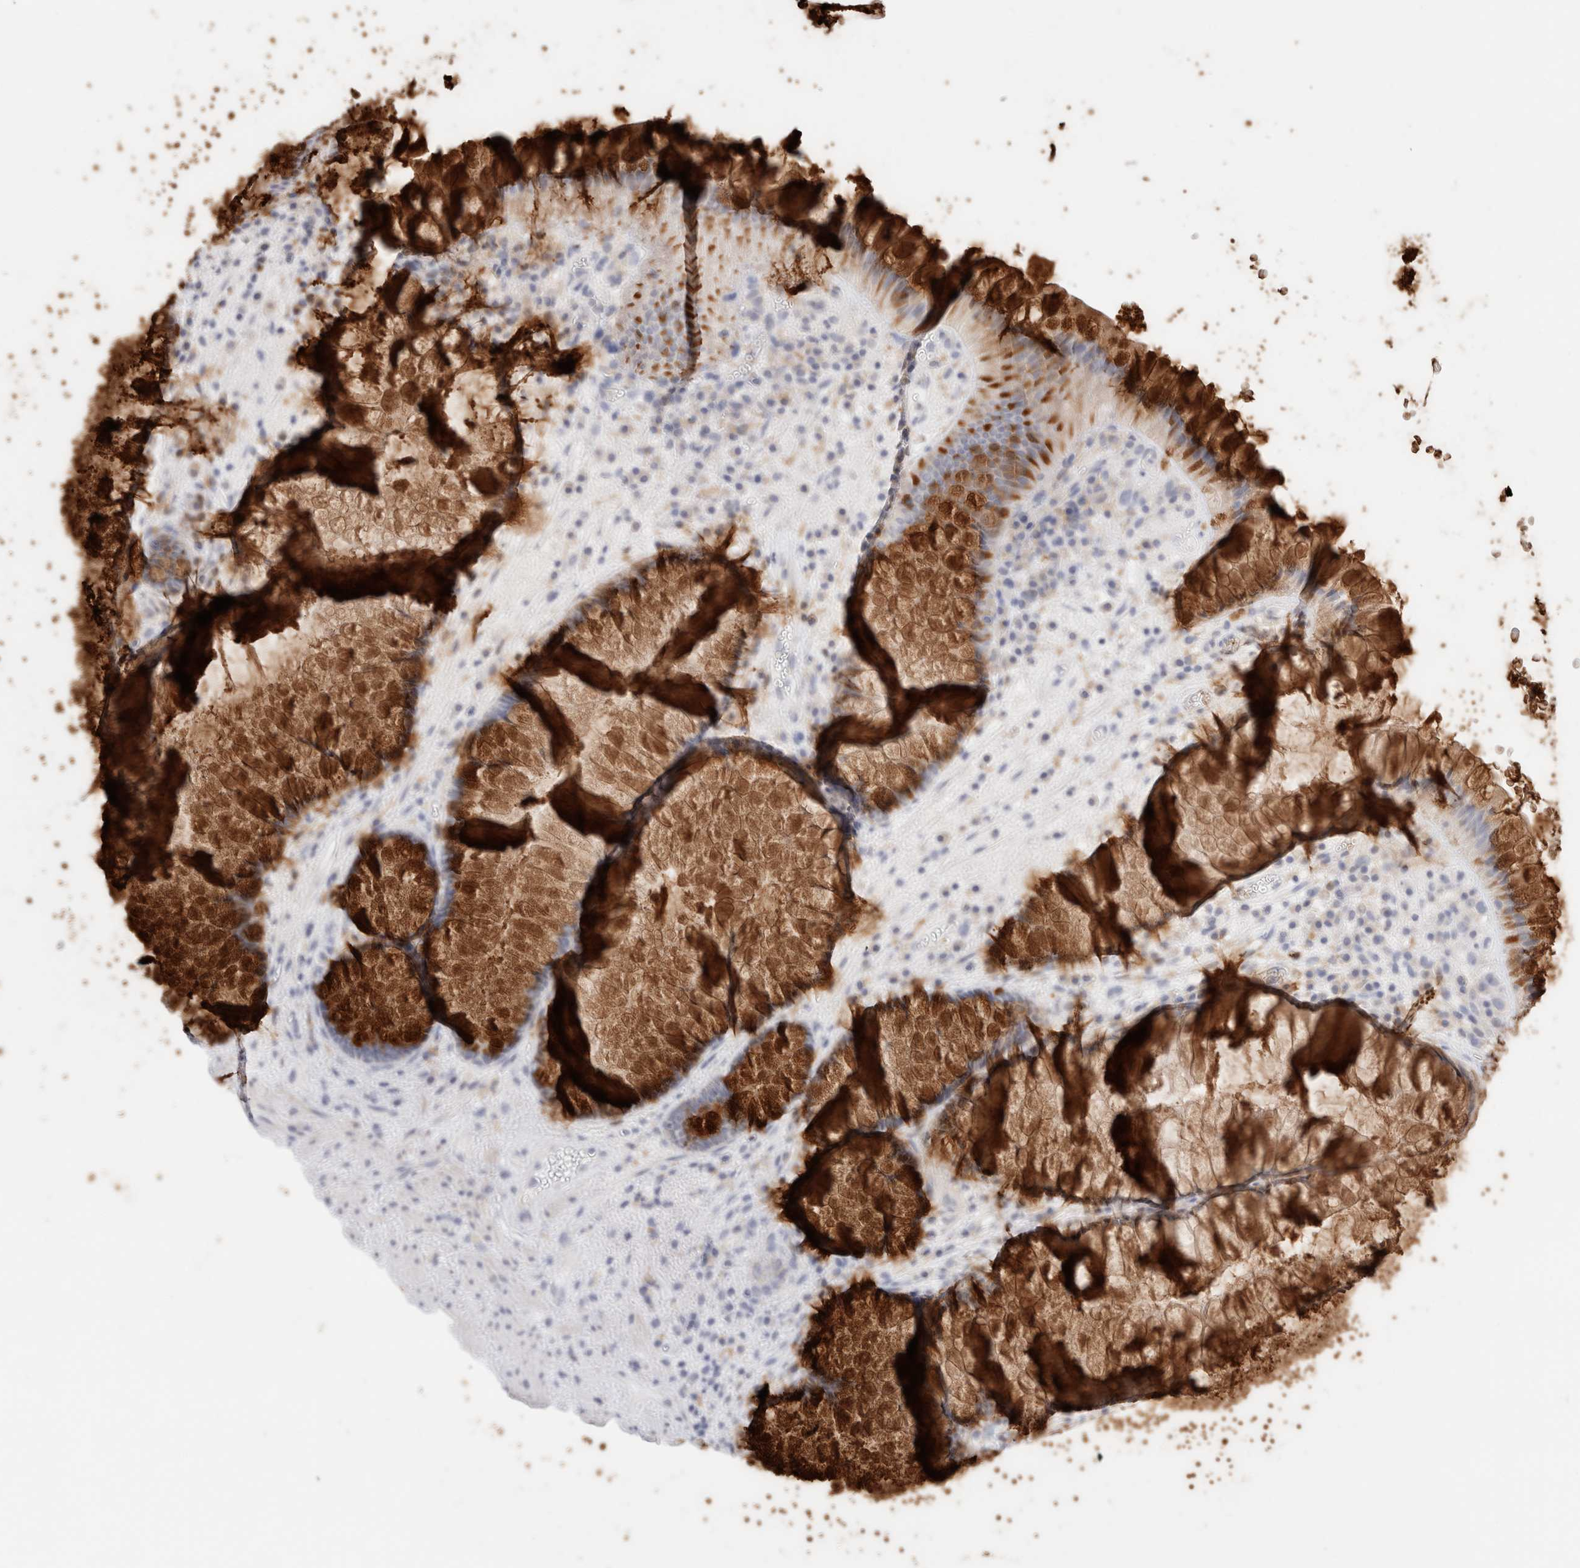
{"staining": {"intensity": "strong", "quantity": ">75%", "location": "cytoplasmic/membranous"}, "tissue": "rectum", "cell_type": "Glandular cells", "image_type": "normal", "snomed": [{"axis": "morphology", "description": "Normal tissue, NOS"}, {"axis": "topography", "description": "Rectum"}], "caption": "The image exhibits a brown stain indicating the presence of a protein in the cytoplasmic/membranous of glandular cells in rectum.", "gene": "ADAM30", "patient": {"sex": "male", "age": 51}}